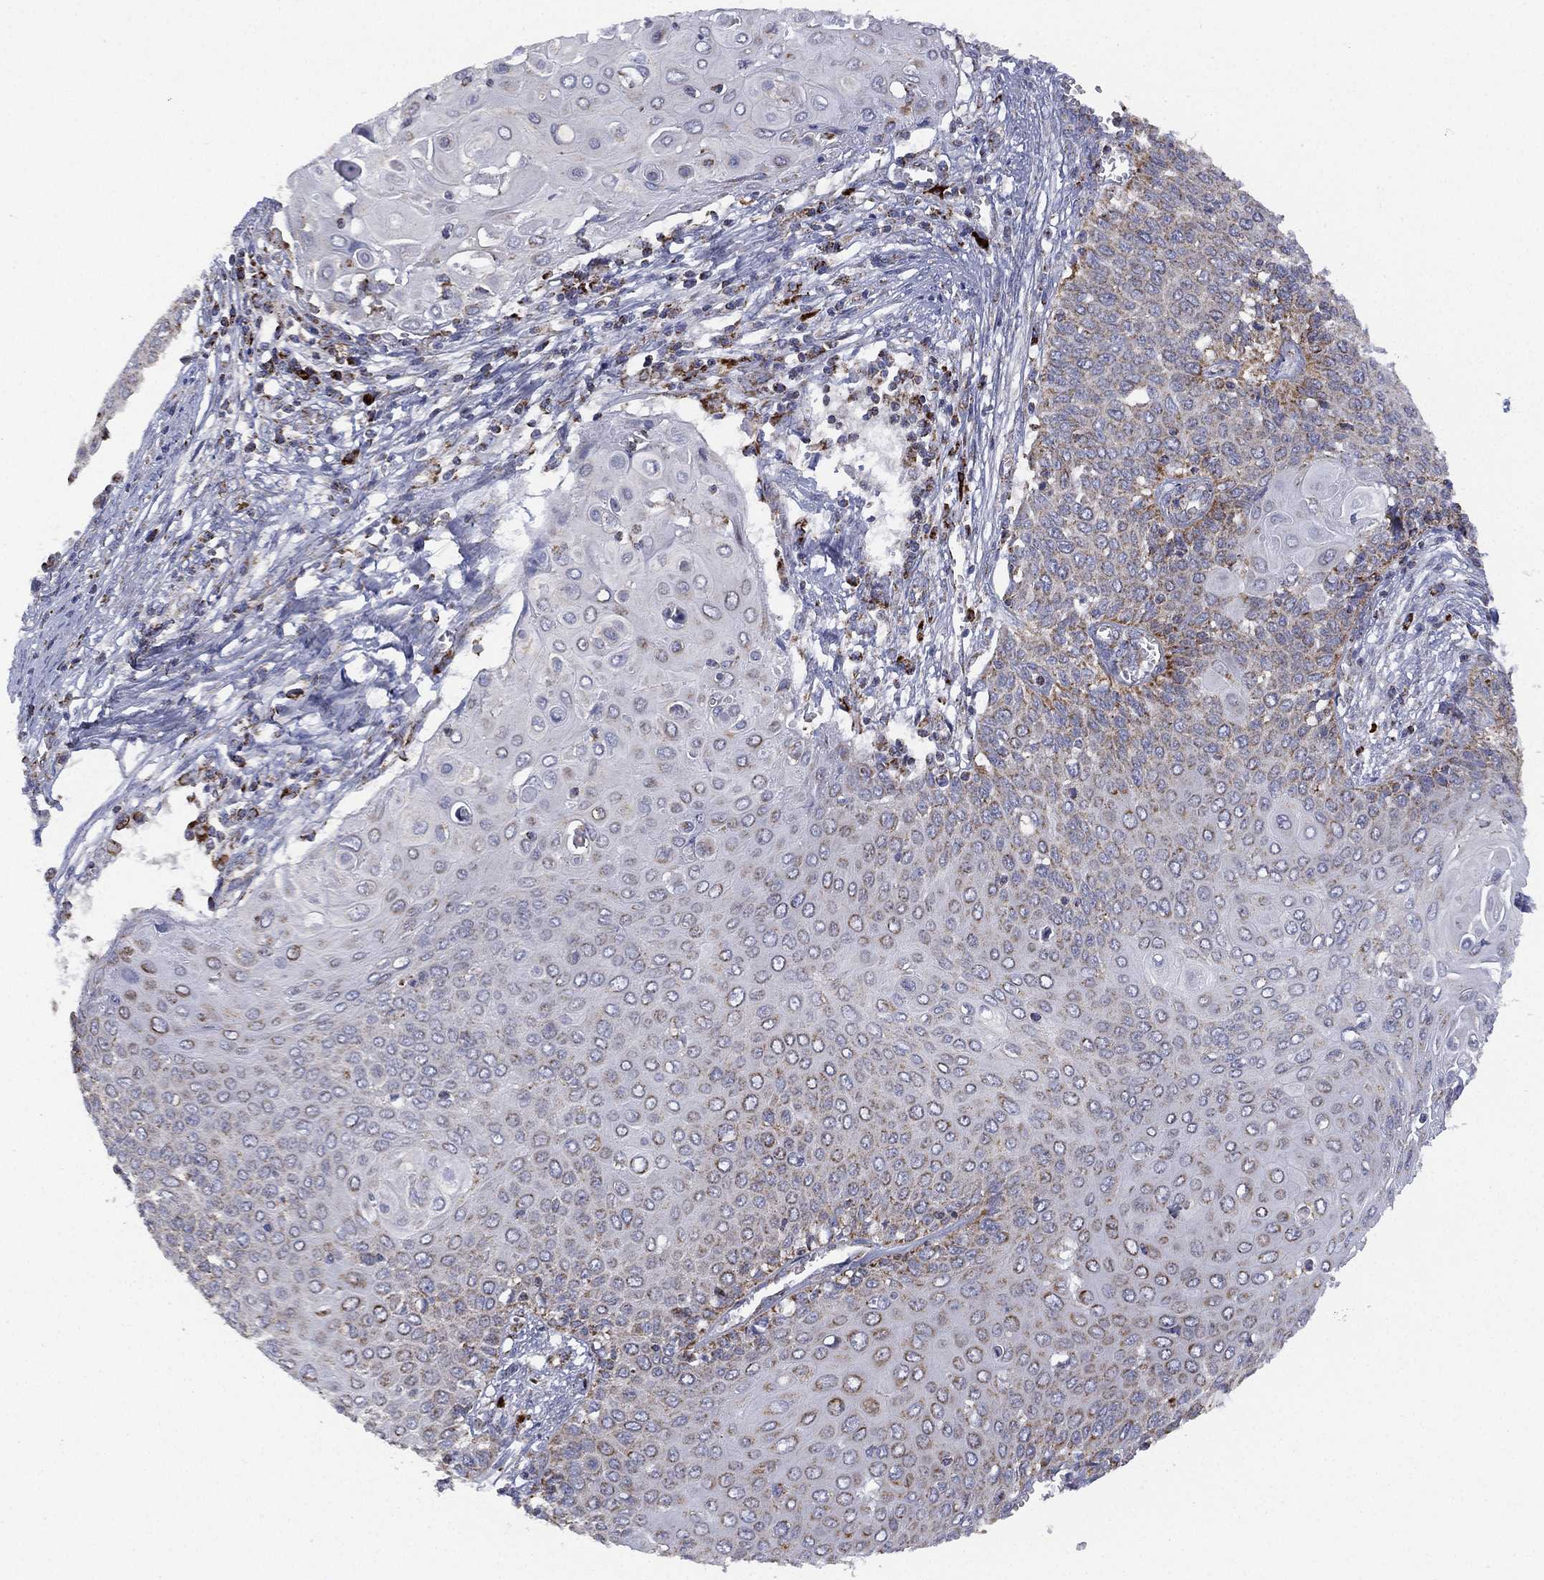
{"staining": {"intensity": "moderate", "quantity": "<25%", "location": "cytoplasmic/membranous"}, "tissue": "cervical cancer", "cell_type": "Tumor cells", "image_type": "cancer", "snomed": [{"axis": "morphology", "description": "Squamous cell carcinoma, NOS"}, {"axis": "topography", "description": "Cervix"}], "caption": "Moderate cytoplasmic/membranous positivity is seen in approximately <25% of tumor cells in cervical cancer (squamous cell carcinoma).", "gene": "PPP2R5A", "patient": {"sex": "female", "age": 39}}